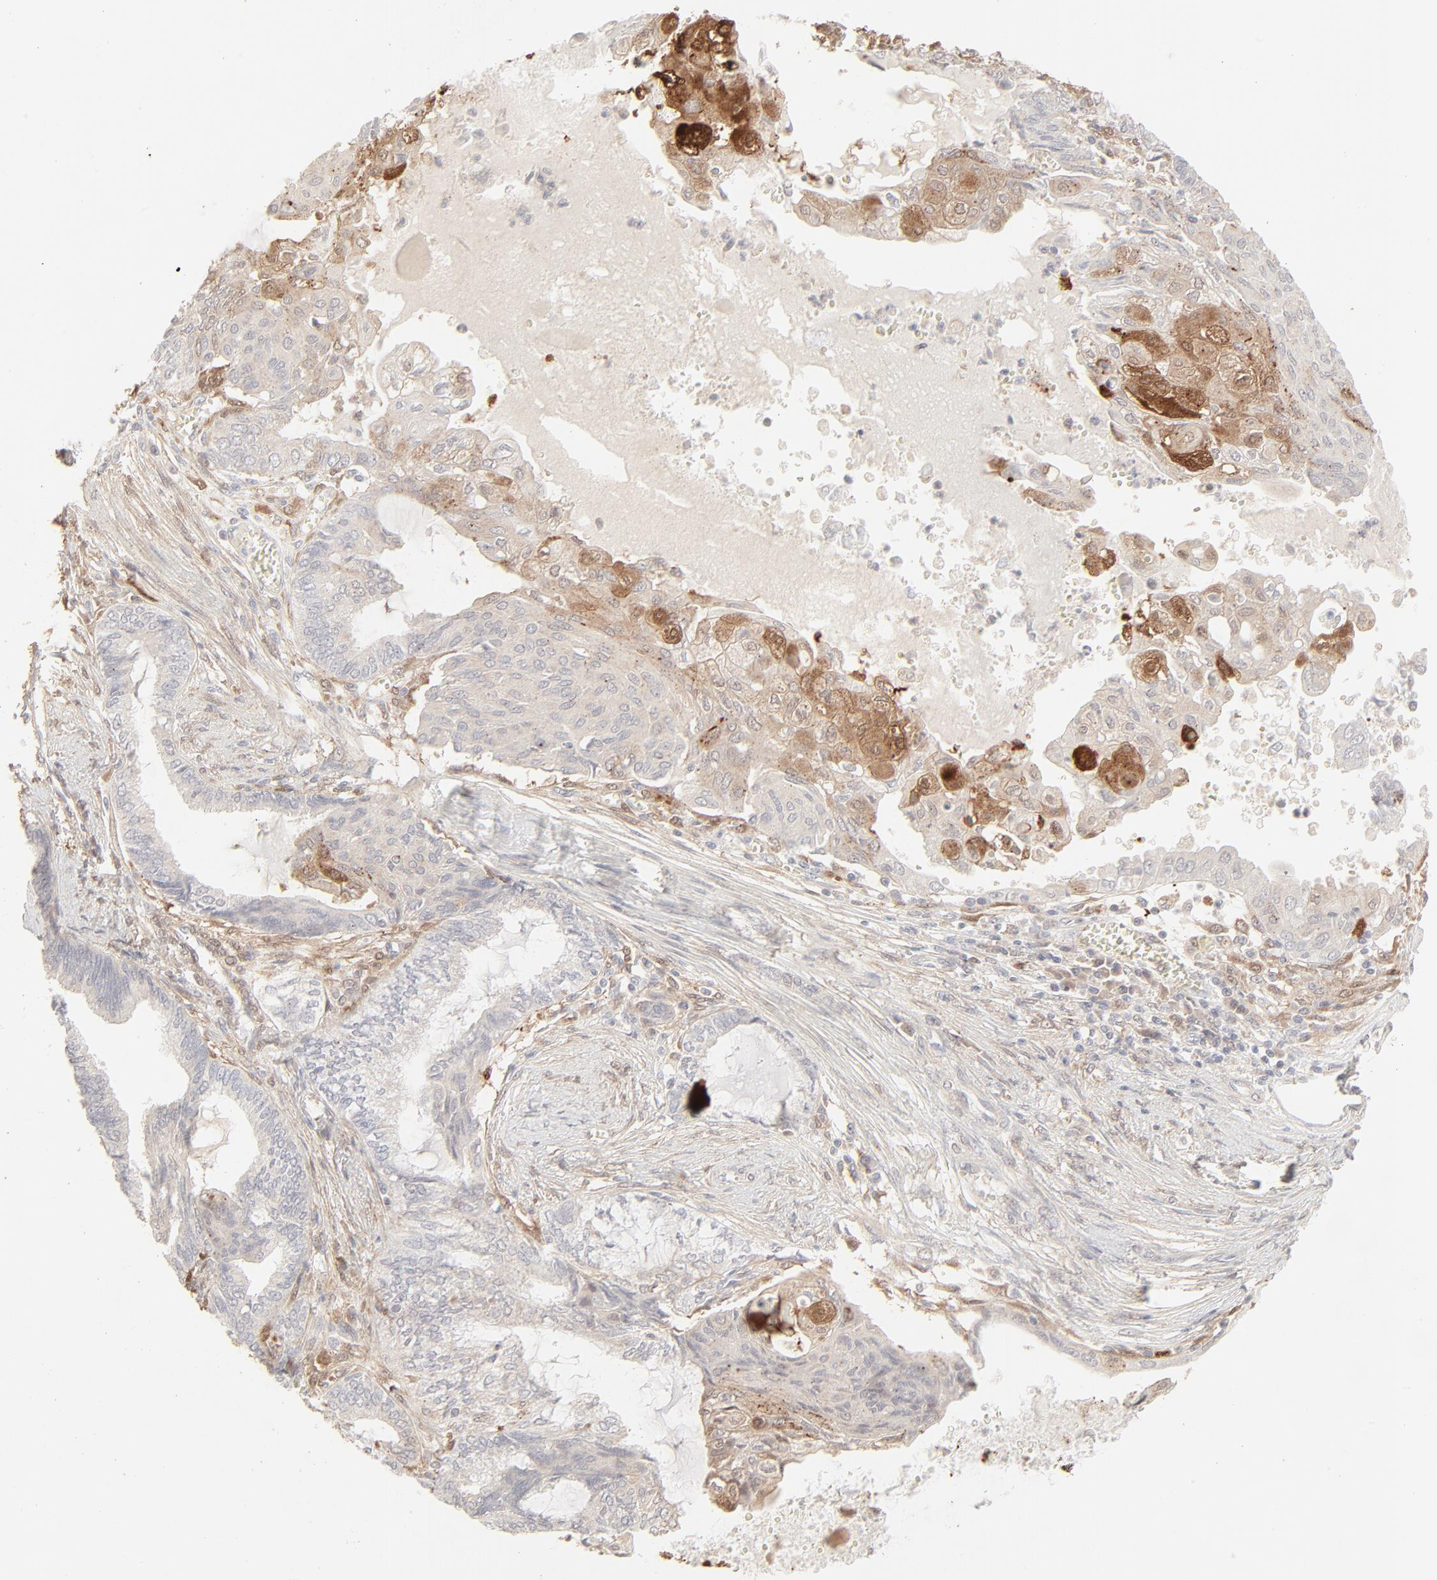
{"staining": {"intensity": "moderate", "quantity": "<25%", "location": "cytoplasmic/membranous"}, "tissue": "endometrial cancer", "cell_type": "Tumor cells", "image_type": "cancer", "snomed": [{"axis": "morphology", "description": "Adenocarcinoma, NOS"}, {"axis": "topography", "description": "Endometrium"}], "caption": "About <25% of tumor cells in endometrial cancer demonstrate moderate cytoplasmic/membranous protein positivity as visualized by brown immunohistochemical staining.", "gene": "LGALS2", "patient": {"sex": "female", "age": 79}}